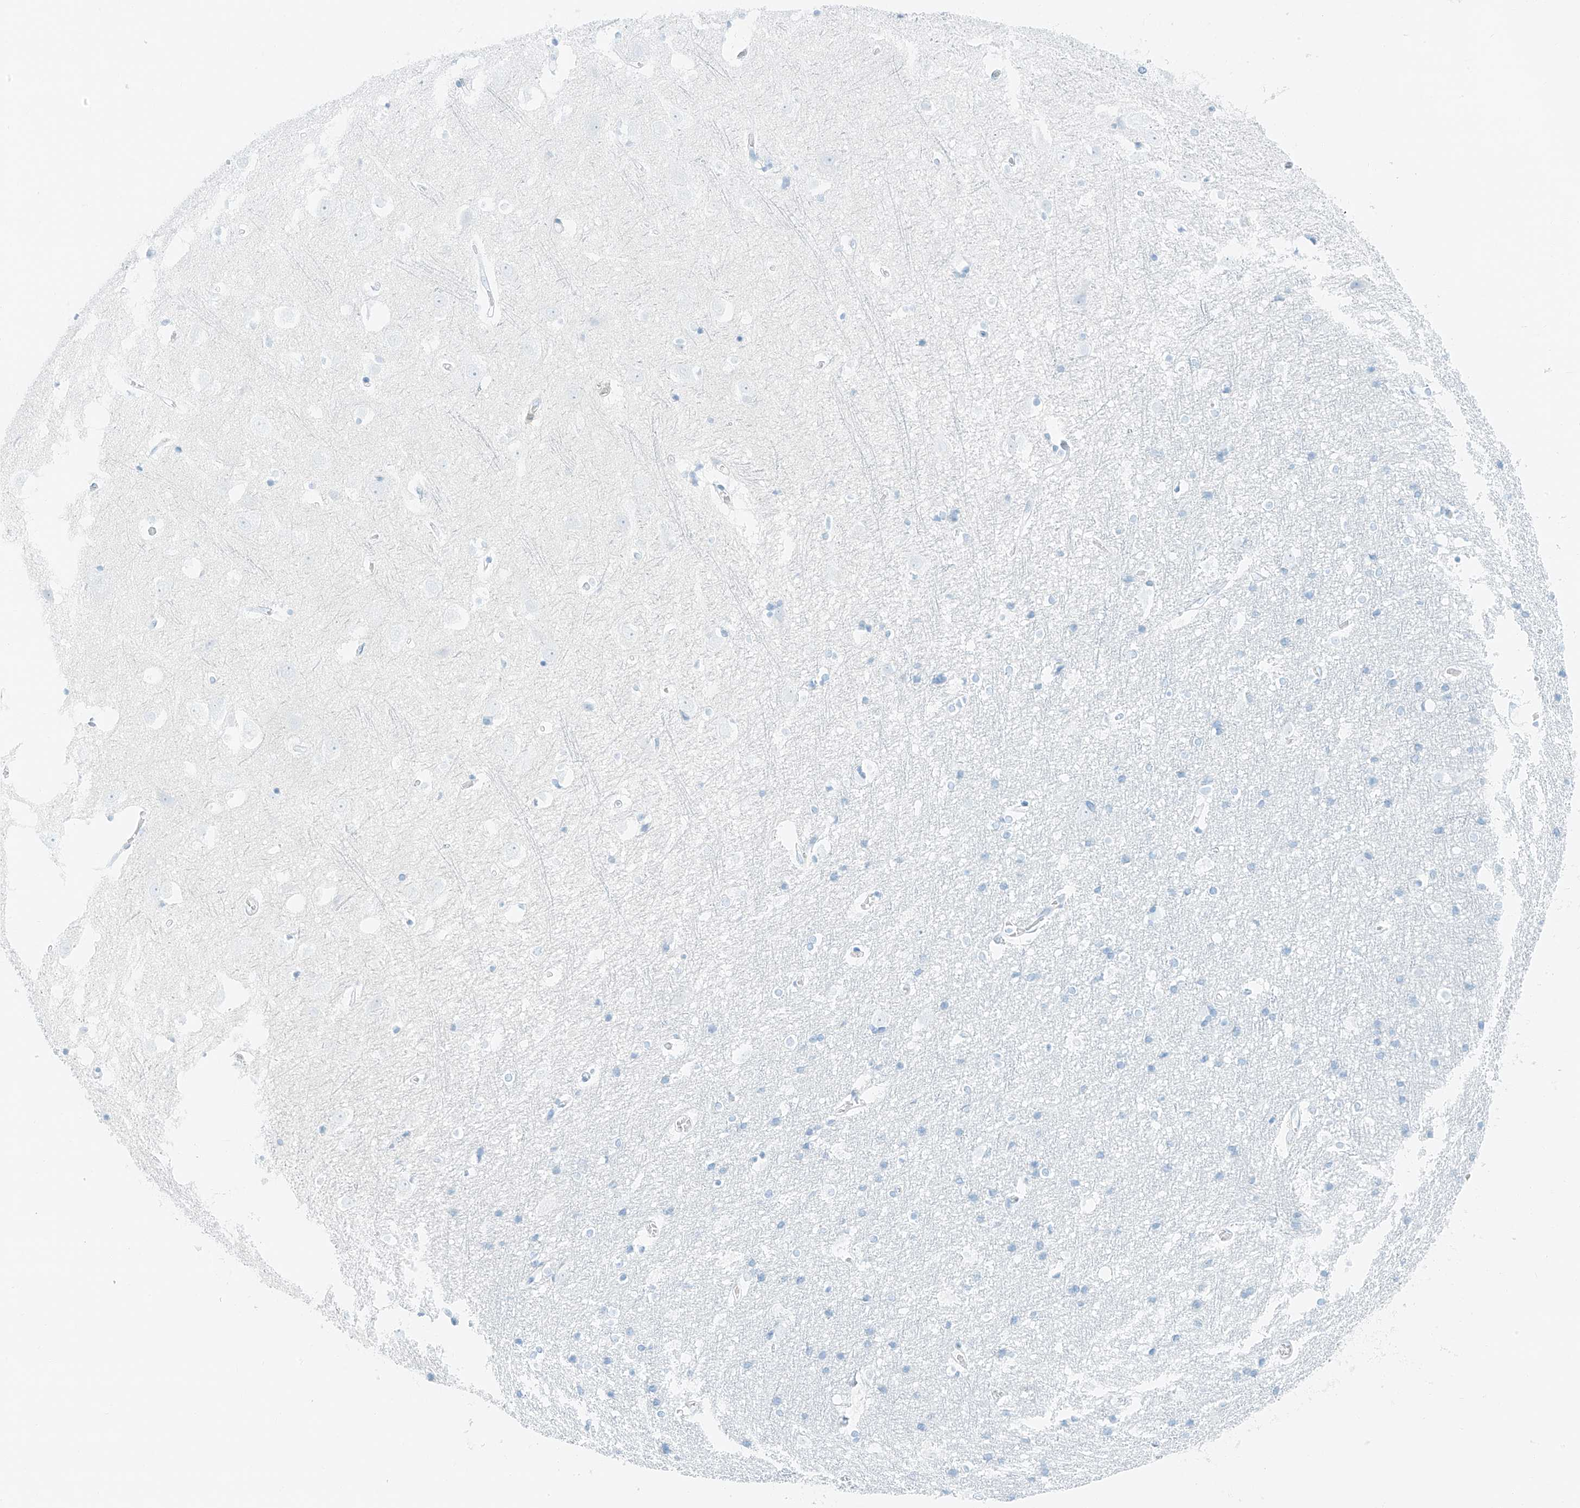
{"staining": {"intensity": "negative", "quantity": "none", "location": "none"}, "tissue": "cerebral cortex", "cell_type": "Endothelial cells", "image_type": "normal", "snomed": [{"axis": "morphology", "description": "Normal tissue, NOS"}, {"axis": "topography", "description": "Cerebral cortex"}], "caption": "Protein analysis of normal cerebral cortex displays no significant expression in endothelial cells. The staining is performed using DAB (3,3'-diaminobenzidine) brown chromogen with nuclei counter-stained in using hematoxylin.", "gene": "SMCP", "patient": {"sex": "male", "age": 54}}